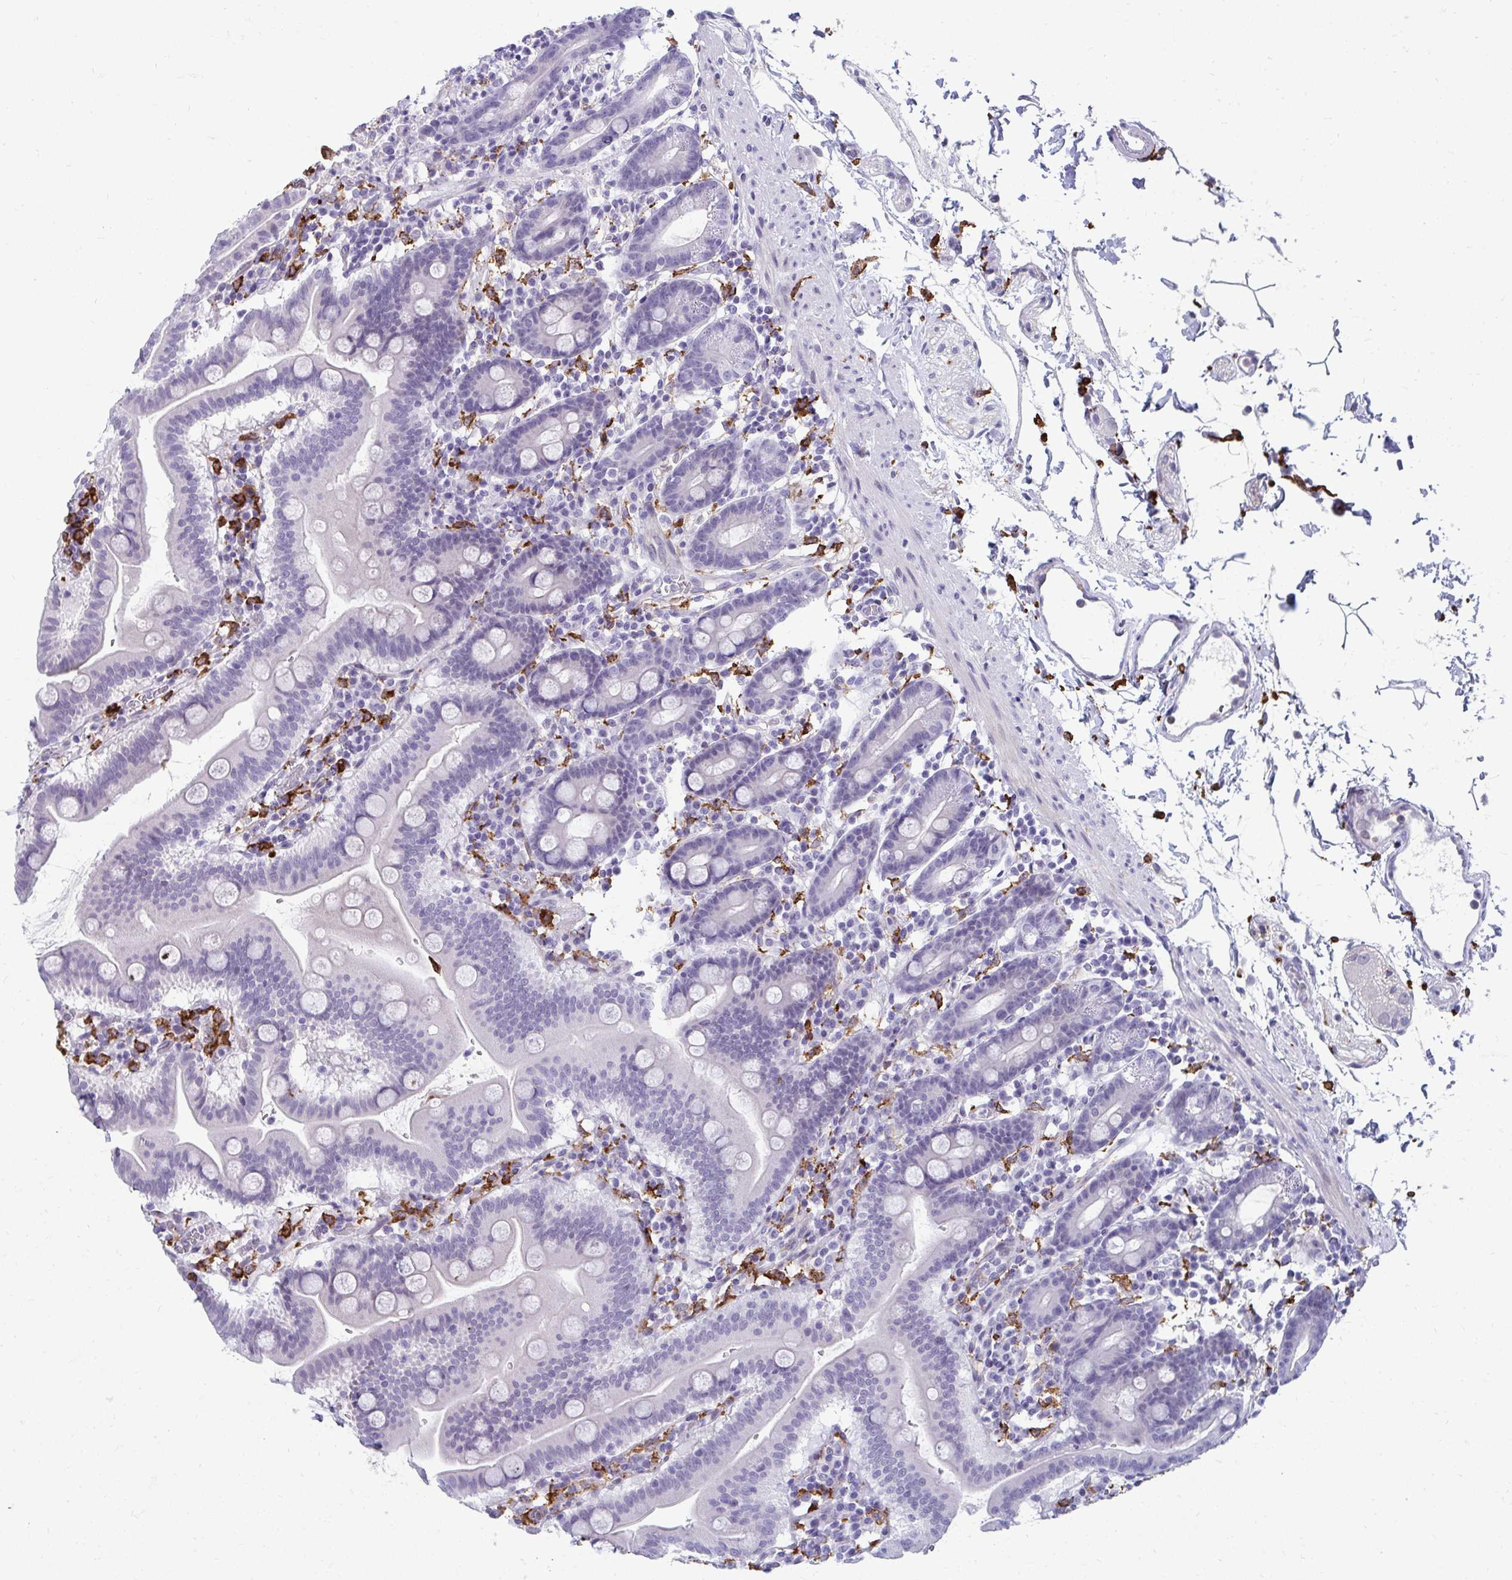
{"staining": {"intensity": "negative", "quantity": "none", "location": "none"}, "tissue": "duodenum", "cell_type": "Glandular cells", "image_type": "normal", "snomed": [{"axis": "morphology", "description": "Normal tissue, NOS"}, {"axis": "topography", "description": "Pancreas"}, {"axis": "topography", "description": "Duodenum"}], "caption": "This photomicrograph is of unremarkable duodenum stained with IHC to label a protein in brown with the nuclei are counter-stained blue. There is no staining in glandular cells. Nuclei are stained in blue.", "gene": "CD163", "patient": {"sex": "male", "age": 59}}